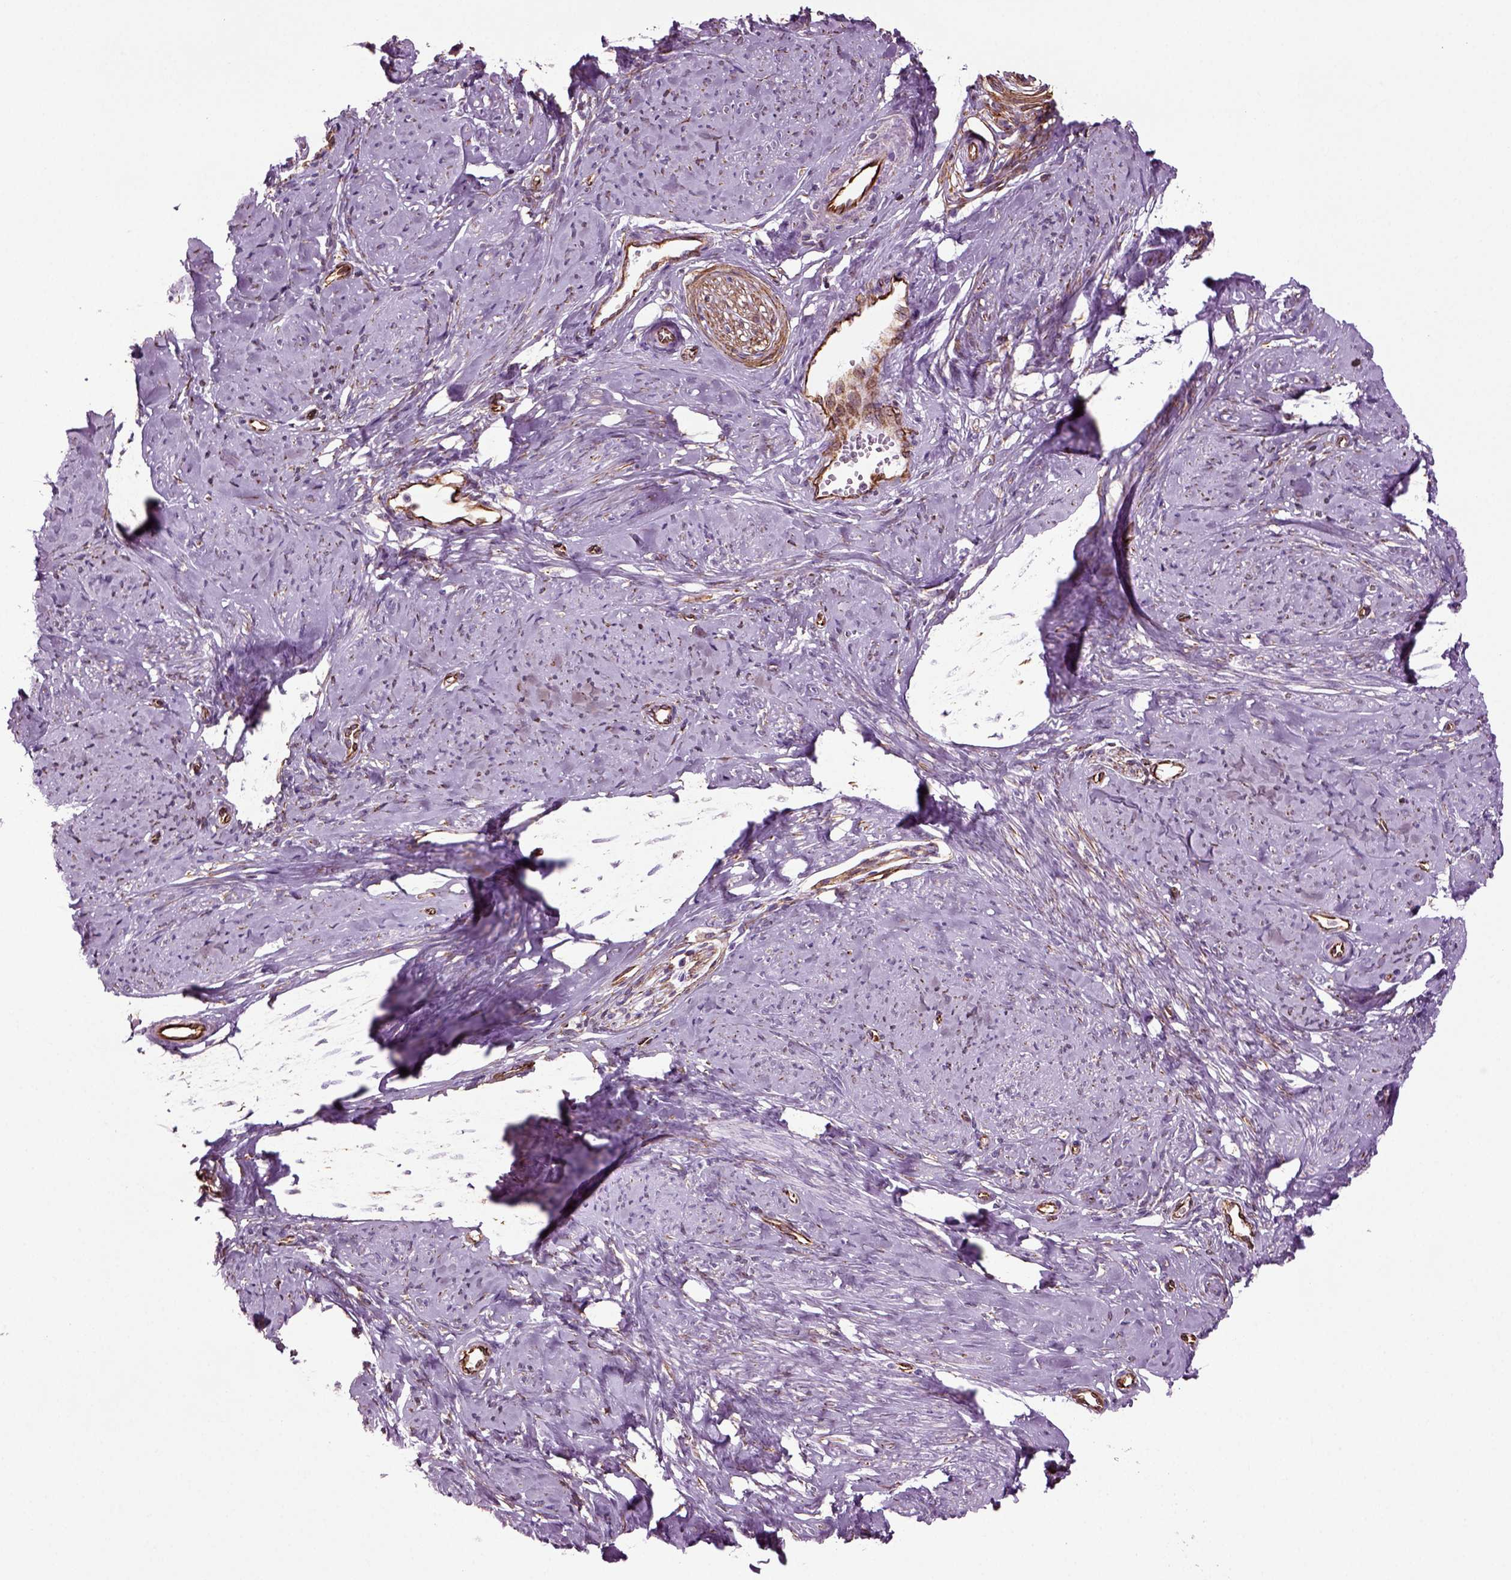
{"staining": {"intensity": "negative", "quantity": "none", "location": "none"}, "tissue": "smooth muscle", "cell_type": "Smooth muscle cells", "image_type": "normal", "snomed": [{"axis": "morphology", "description": "Normal tissue, NOS"}, {"axis": "topography", "description": "Smooth muscle"}], "caption": "Image shows no significant protein positivity in smooth muscle cells of normal smooth muscle.", "gene": "ACER3", "patient": {"sex": "female", "age": 48}}